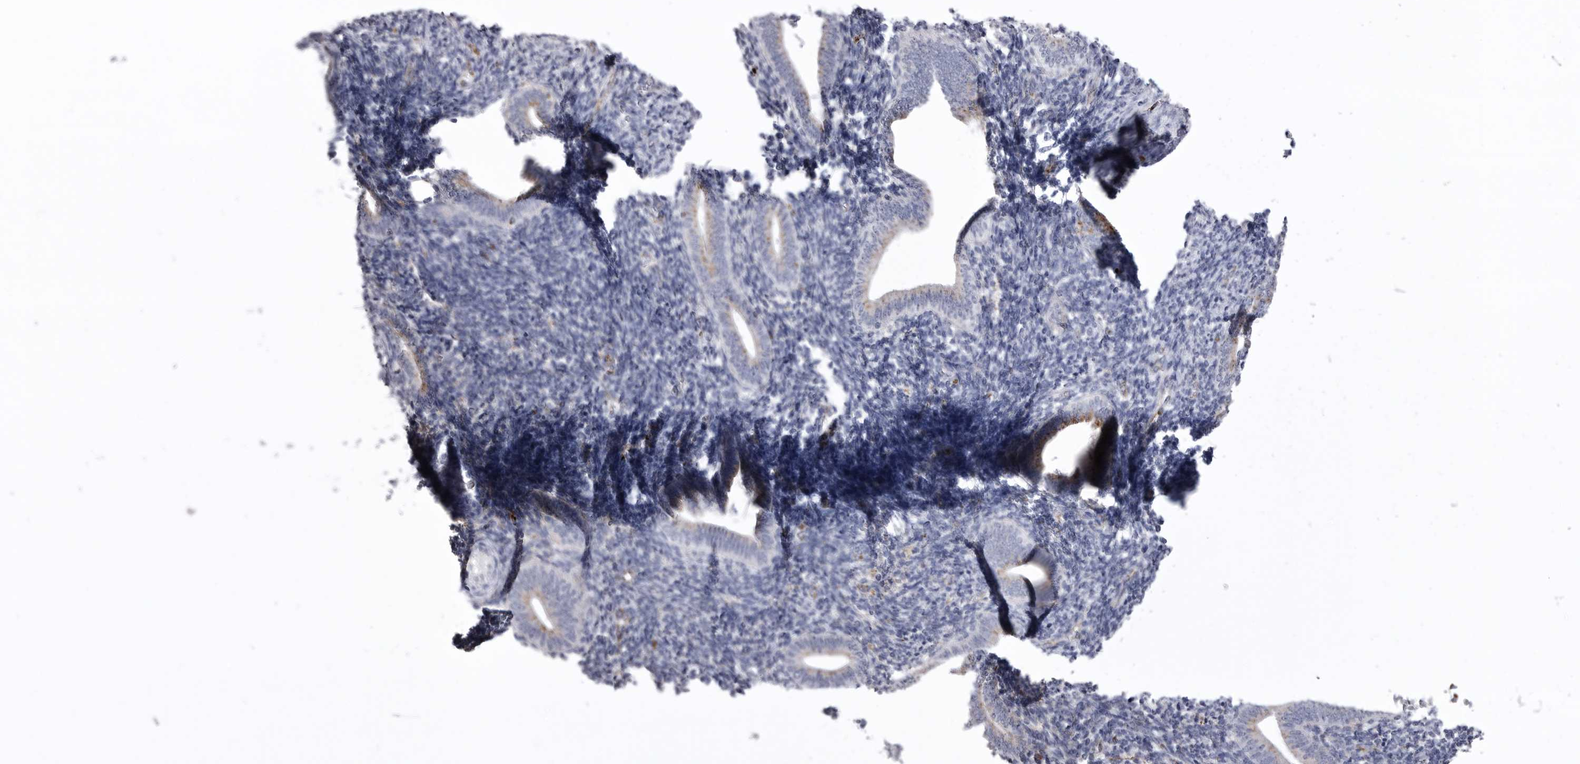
{"staining": {"intensity": "negative", "quantity": "none", "location": "none"}, "tissue": "endometrium", "cell_type": "Cells in endometrial stroma", "image_type": "normal", "snomed": [{"axis": "morphology", "description": "Normal tissue, NOS"}, {"axis": "topography", "description": "Uterus"}, {"axis": "topography", "description": "Endometrium"}], "caption": "Endometrium was stained to show a protein in brown. There is no significant expression in cells in endometrial stroma. (DAB IHC with hematoxylin counter stain).", "gene": "PSPN", "patient": {"sex": "female", "age": 33}}